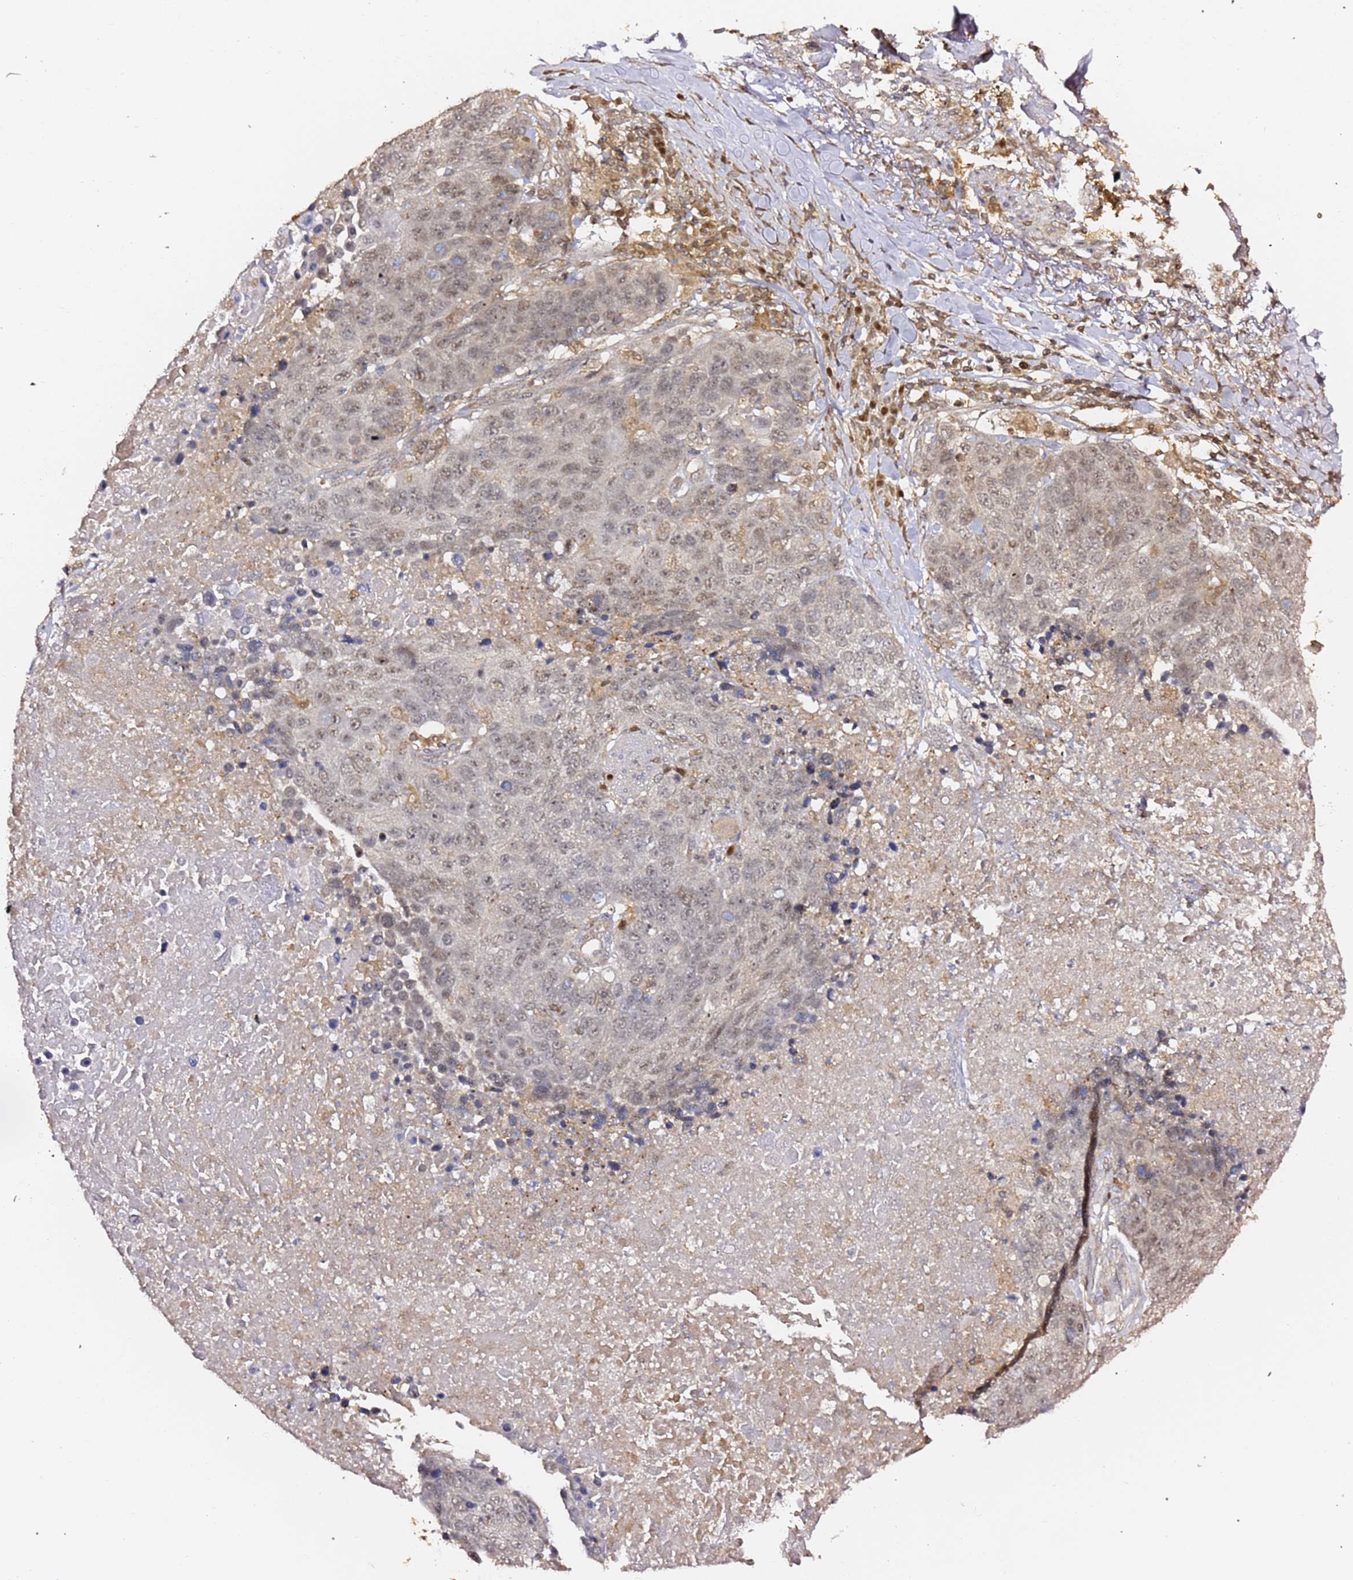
{"staining": {"intensity": "weak", "quantity": "25%-75%", "location": "nuclear"}, "tissue": "lung cancer", "cell_type": "Tumor cells", "image_type": "cancer", "snomed": [{"axis": "morphology", "description": "Normal tissue, NOS"}, {"axis": "morphology", "description": "Squamous cell carcinoma, NOS"}, {"axis": "topography", "description": "Lymph node"}, {"axis": "topography", "description": "Lung"}], "caption": "Tumor cells demonstrate weak nuclear staining in about 25%-75% of cells in lung cancer.", "gene": "OR5V1", "patient": {"sex": "male", "age": 66}}